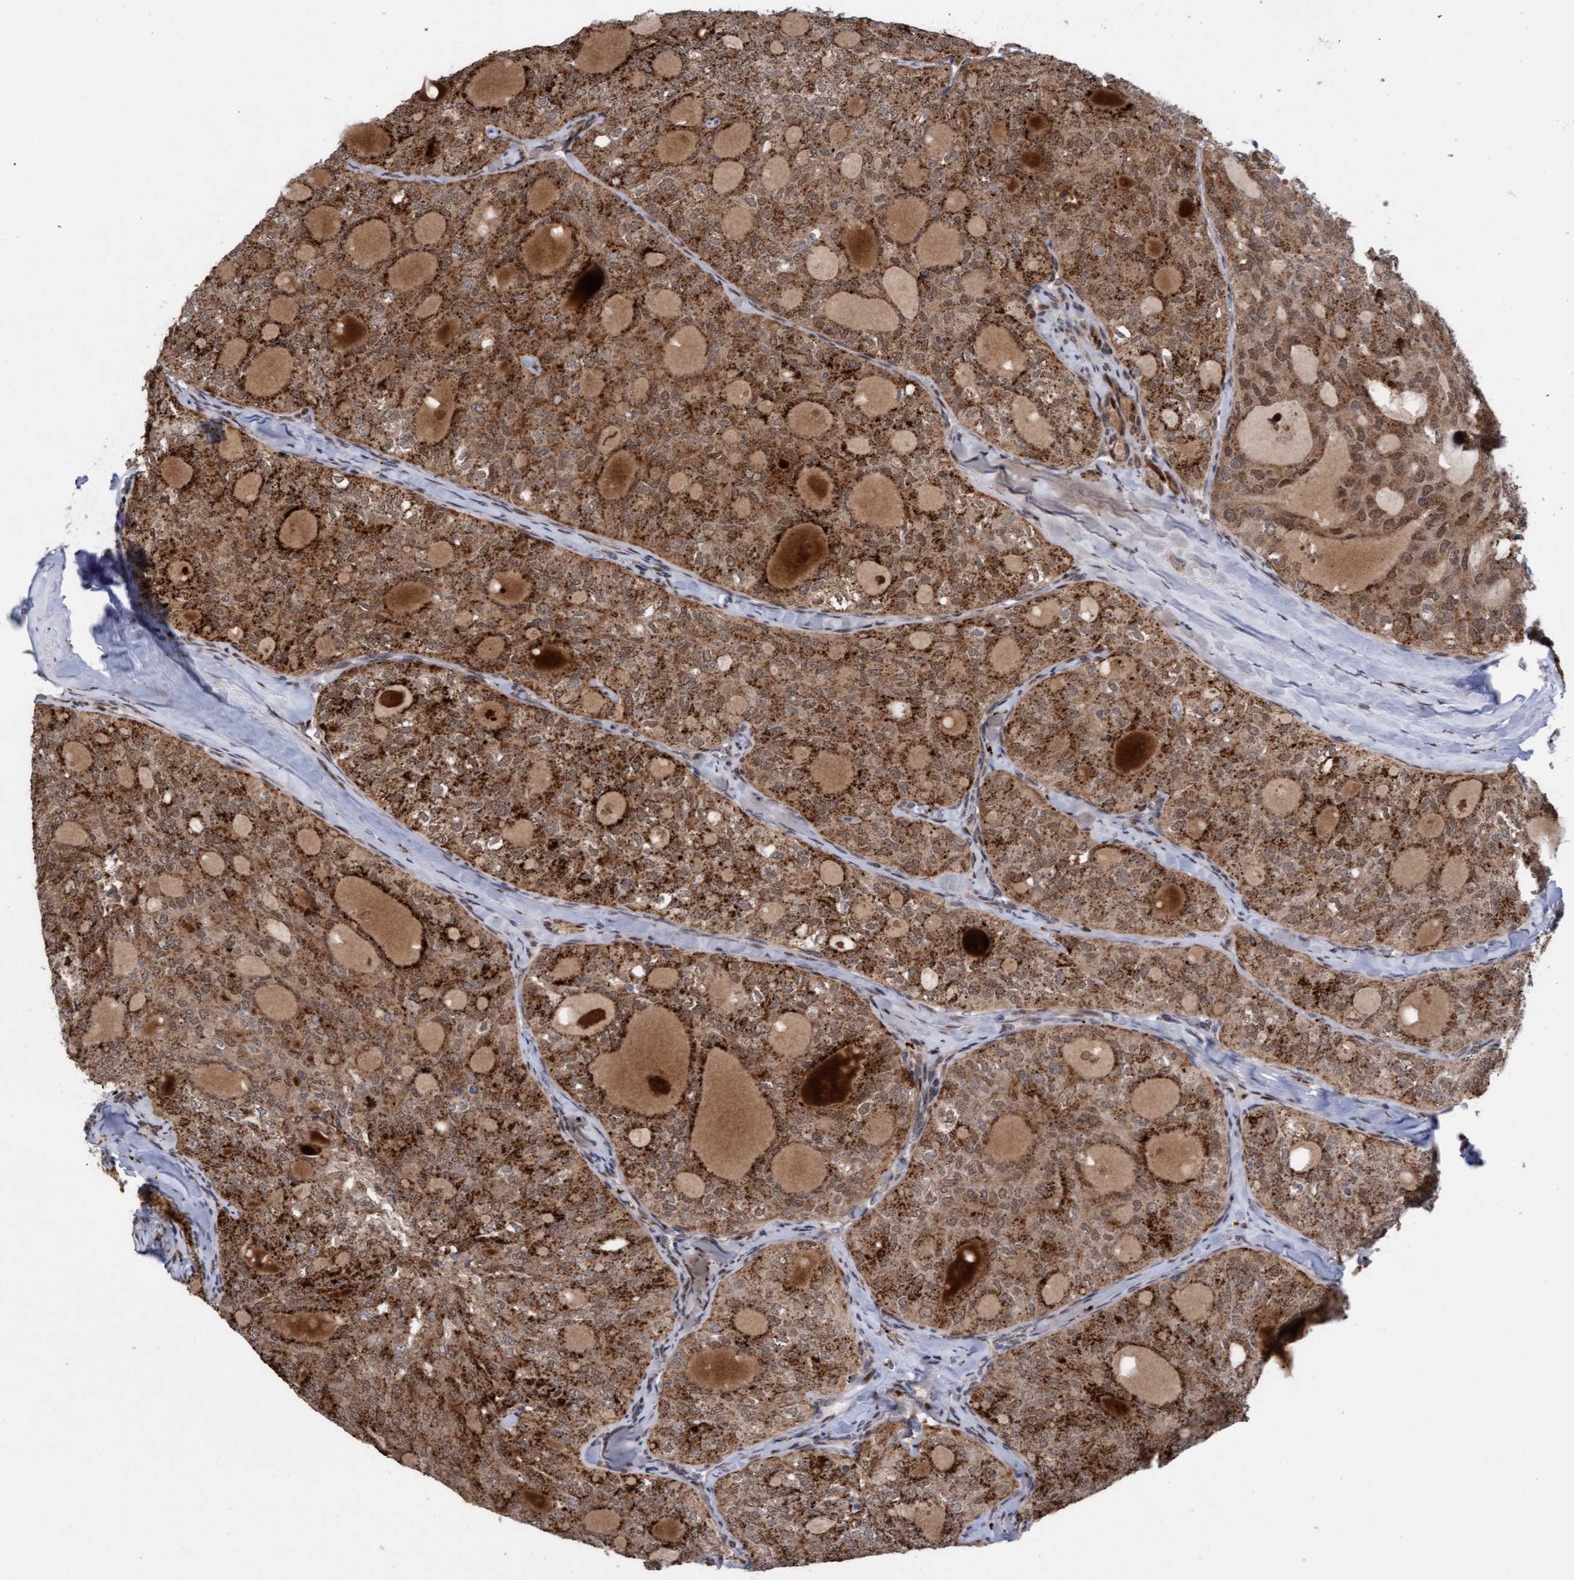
{"staining": {"intensity": "strong", "quantity": ">75%", "location": "cytoplasmic/membranous"}, "tissue": "thyroid cancer", "cell_type": "Tumor cells", "image_type": "cancer", "snomed": [{"axis": "morphology", "description": "Follicular adenoma carcinoma, NOS"}, {"axis": "topography", "description": "Thyroid gland"}], "caption": "Protein staining shows strong cytoplasmic/membranous positivity in about >75% of tumor cells in thyroid follicular adenoma carcinoma.", "gene": "TANC2", "patient": {"sex": "male", "age": 75}}